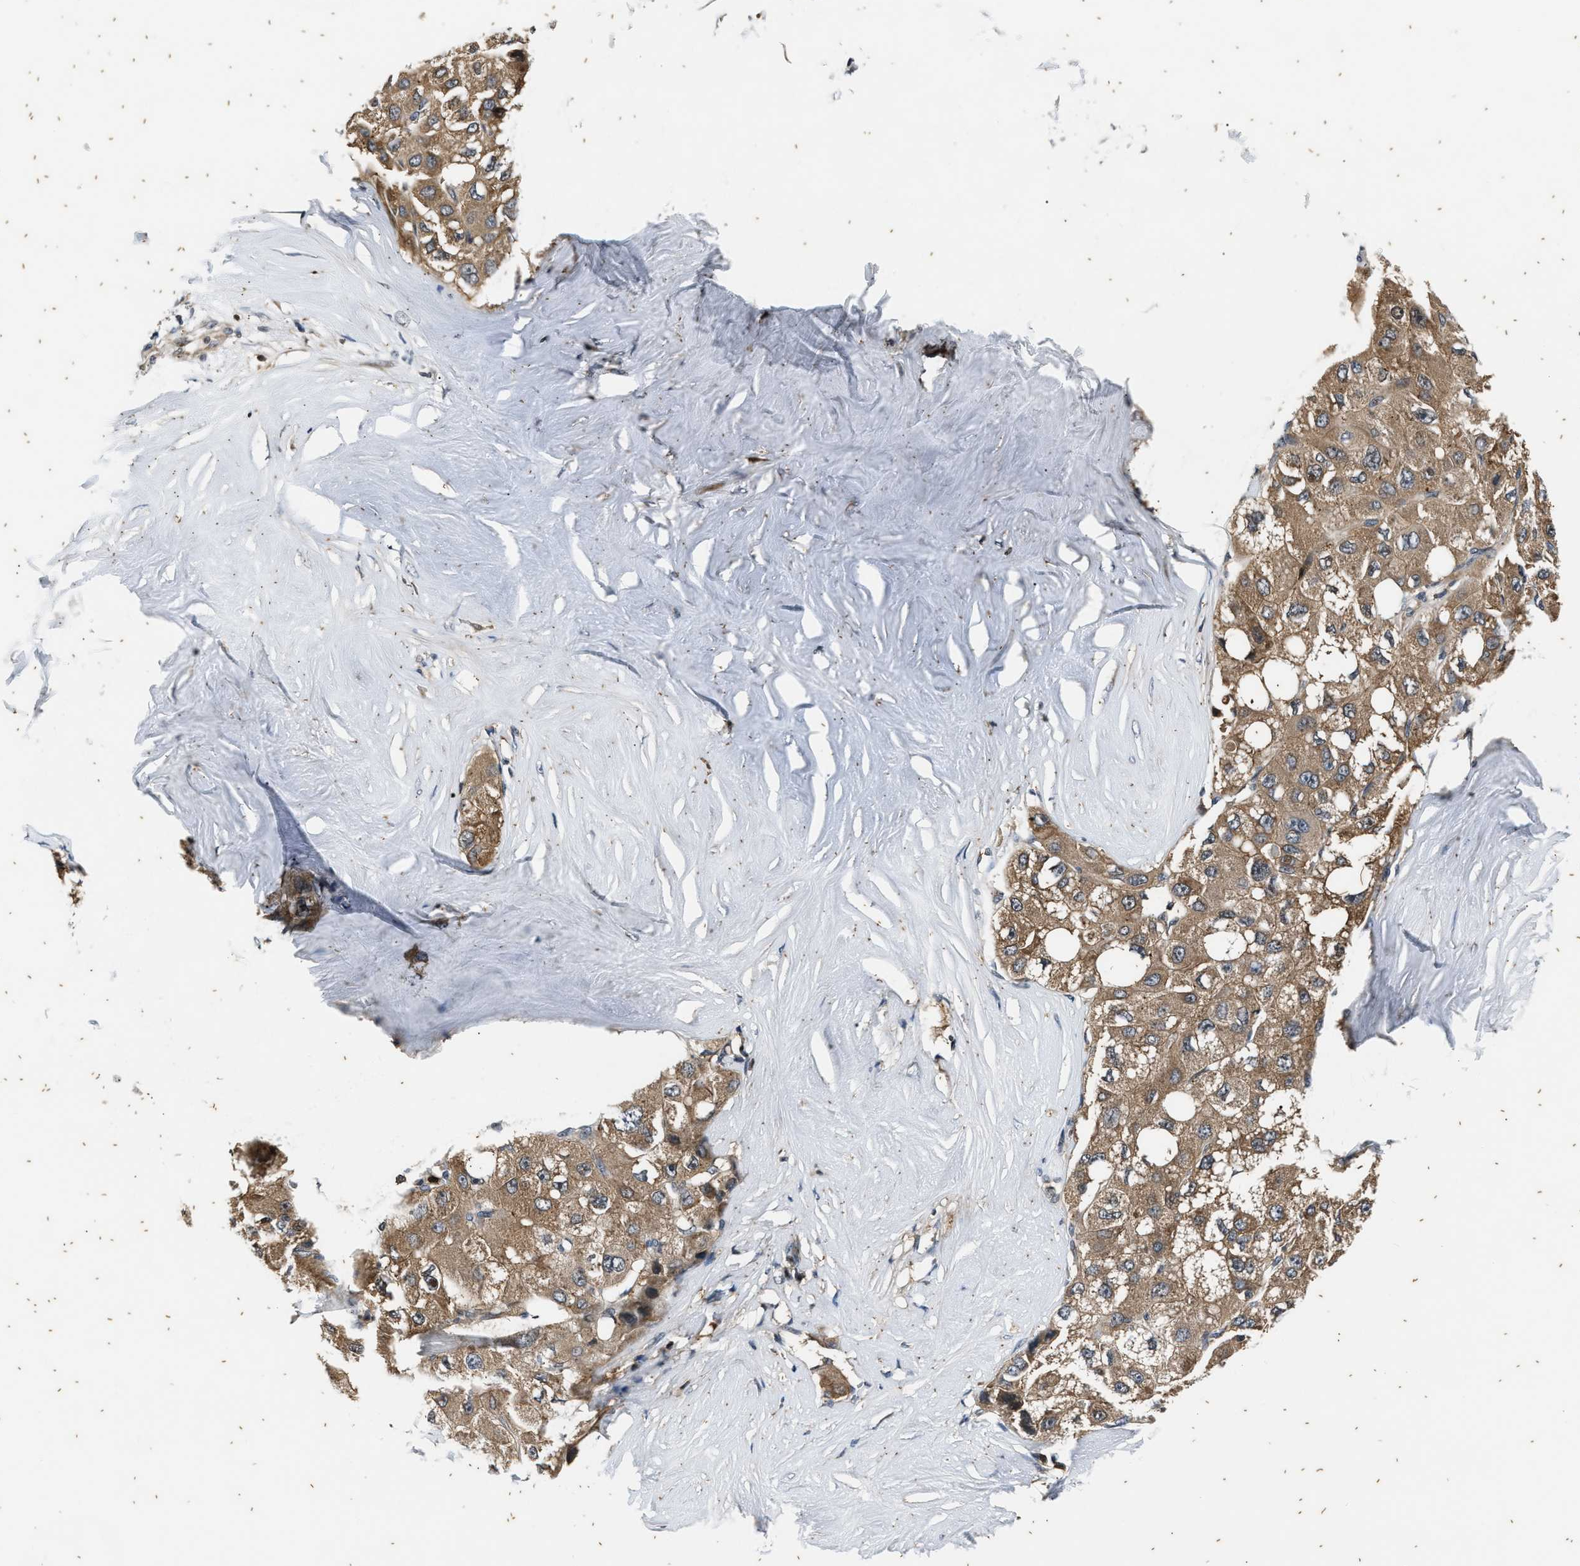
{"staining": {"intensity": "moderate", "quantity": ">75%", "location": "cytoplasmic/membranous"}, "tissue": "liver cancer", "cell_type": "Tumor cells", "image_type": "cancer", "snomed": [{"axis": "morphology", "description": "Carcinoma, Hepatocellular, NOS"}, {"axis": "topography", "description": "Liver"}], "caption": "Brown immunohistochemical staining in human liver cancer (hepatocellular carcinoma) demonstrates moderate cytoplasmic/membranous positivity in approximately >75% of tumor cells.", "gene": "PTPN7", "patient": {"sex": "male", "age": 80}}